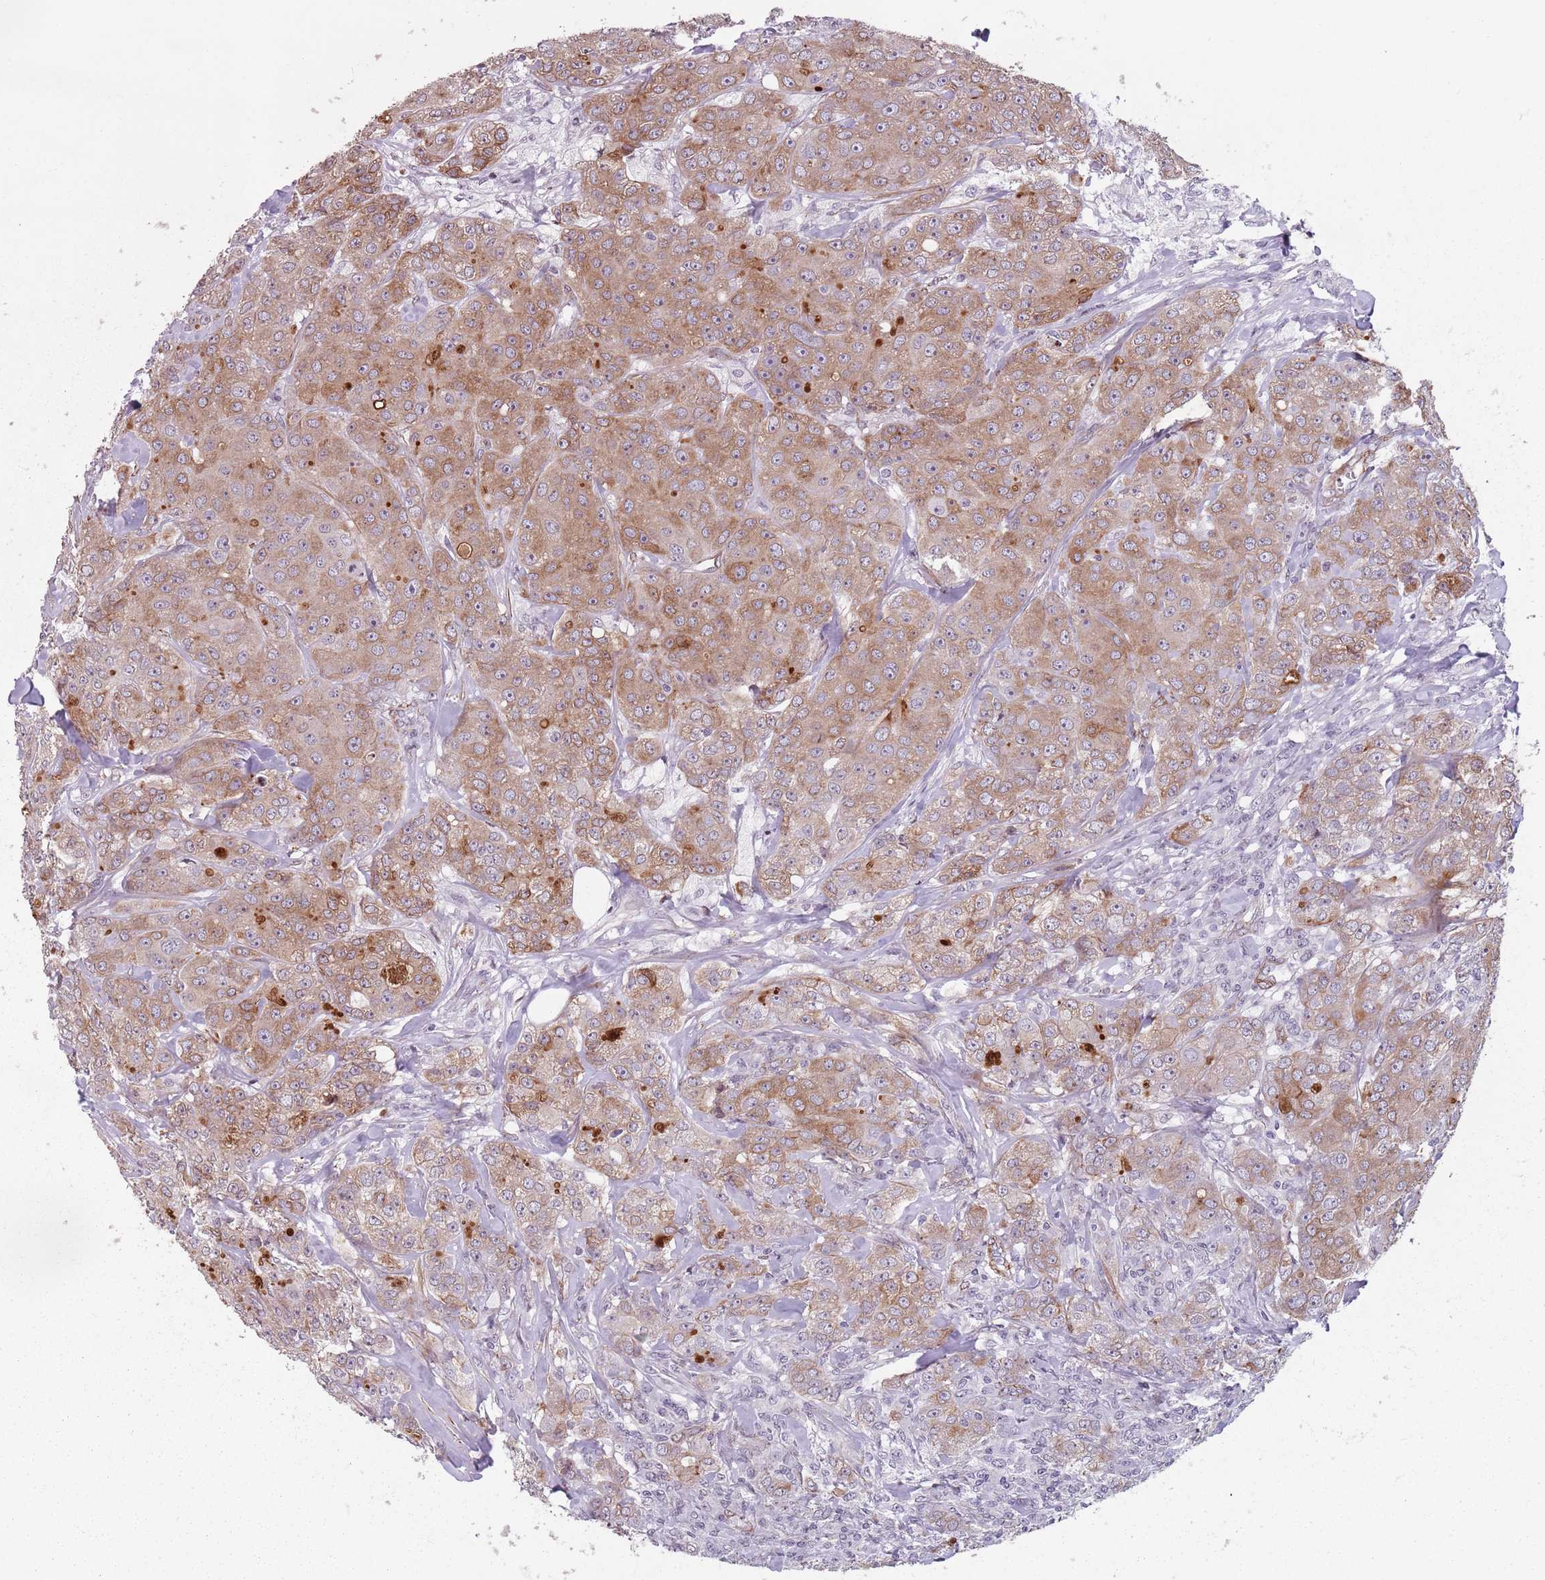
{"staining": {"intensity": "moderate", "quantity": ">75%", "location": "cytoplasmic/membranous"}, "tissue": "breast cancer", "cell_type": "Tumor cells", "image_type": "cancer", "snomed": [{"axis": "morphology", "description": "Duct carcinoma"}, {"axis": "topography", "description": "Breast"}], "caption": "Moderate cytoplasmic/membranous staining for a protein is present in approximately >75% of tumor cells of breast cancer (invasive ductal carcinoma) using immunohistochemistry.", "gene": "TMC4", "patient": {"sex": "female", "age": 43}}